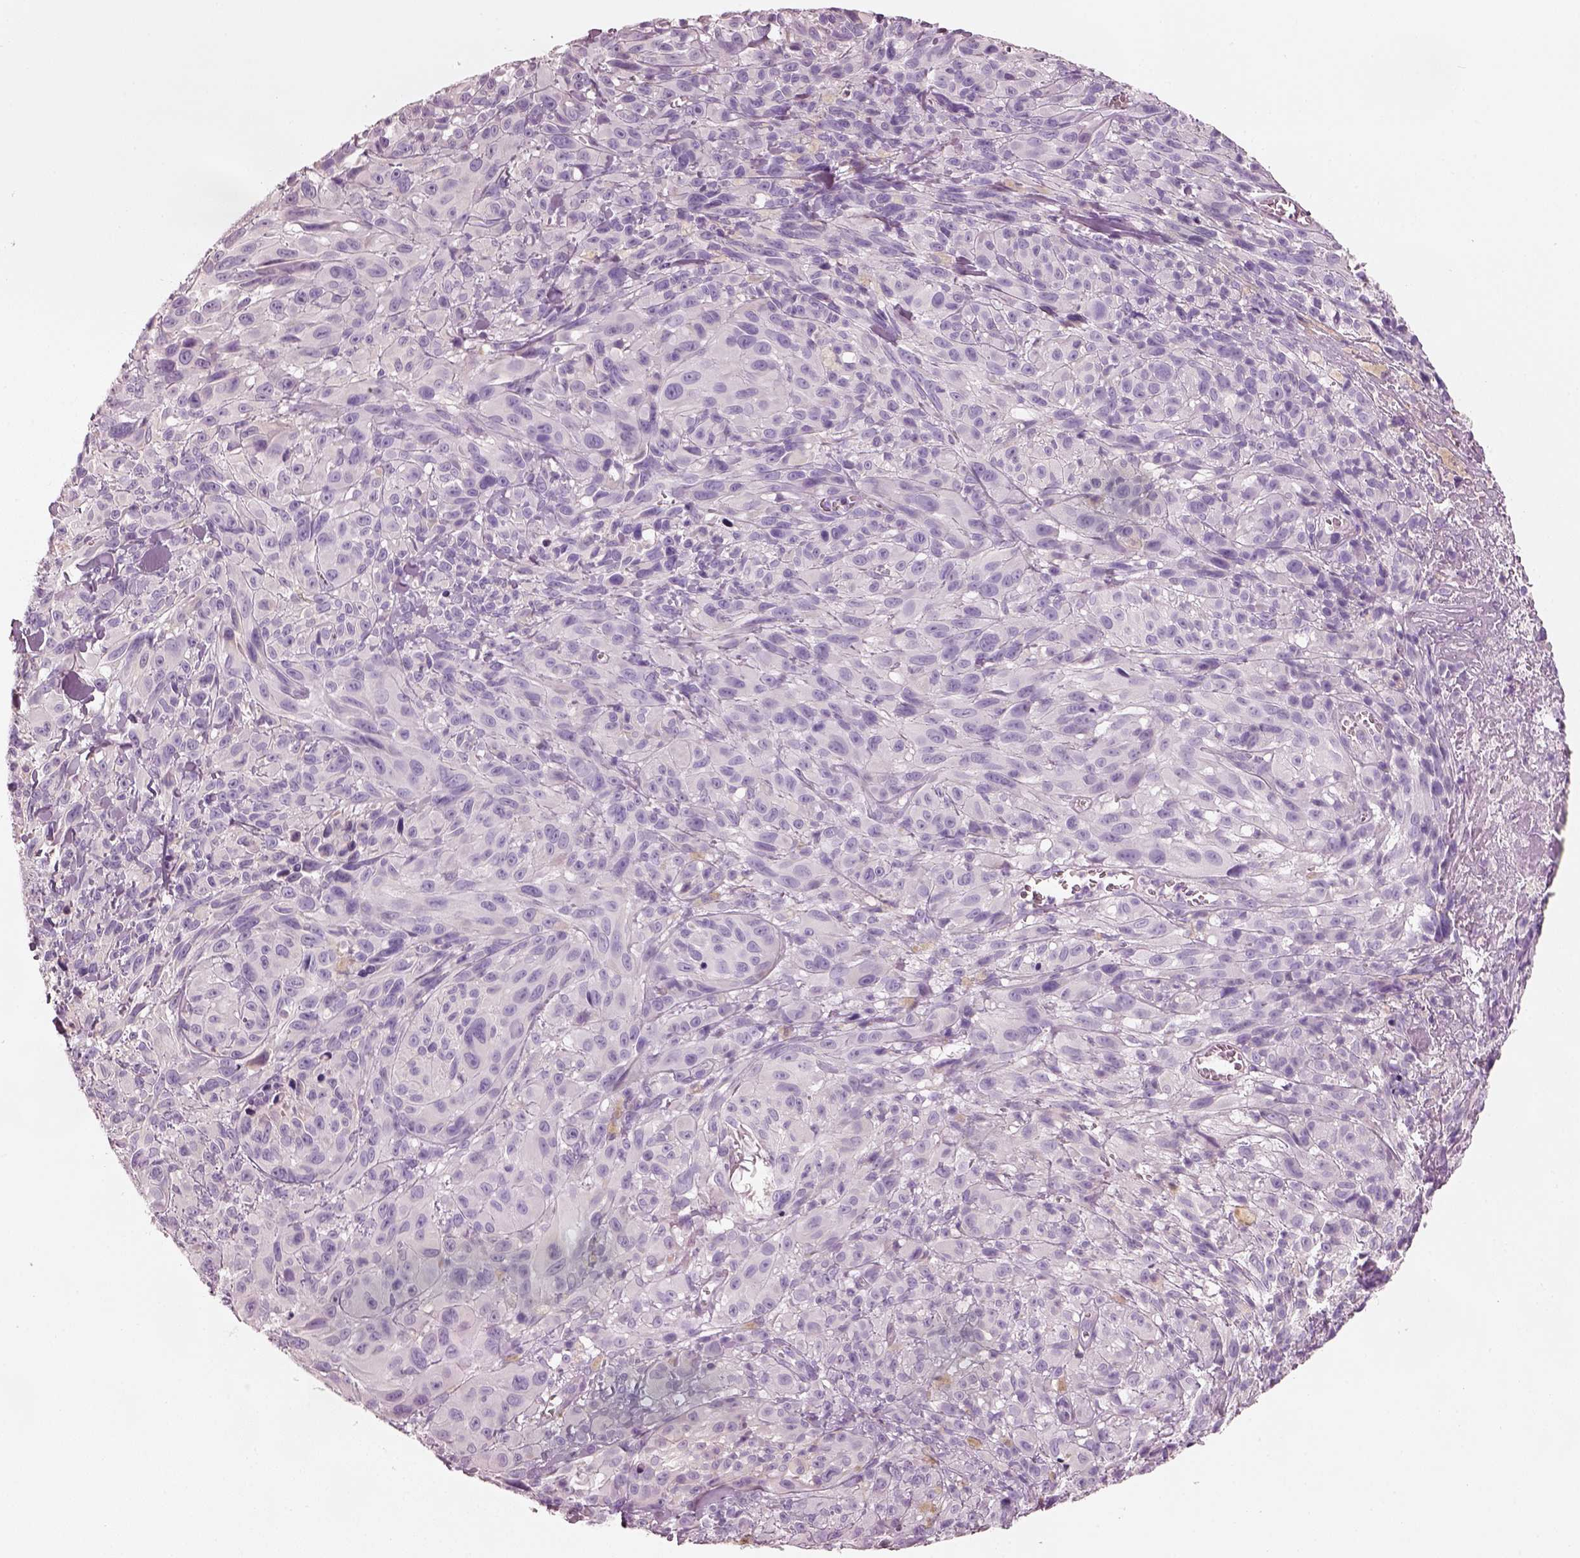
{"staining": {"intensity": "negative", "quantity": "none", "location": "none"}, "tissue": "melanoma", "cell_type": "Tumor cells", "image_type": "cancer", "snomed": [{"axis": "morphology", "description": "Malignant melanoma, NOS"}, {"axis": "topography", "description": "Skin"}], "caption": "Histopathology image shows no significant protein positivity in tumor cells of malignant melanoma.", "gene": "PNOC", "patient": {"sex": "male", "age": 83}}